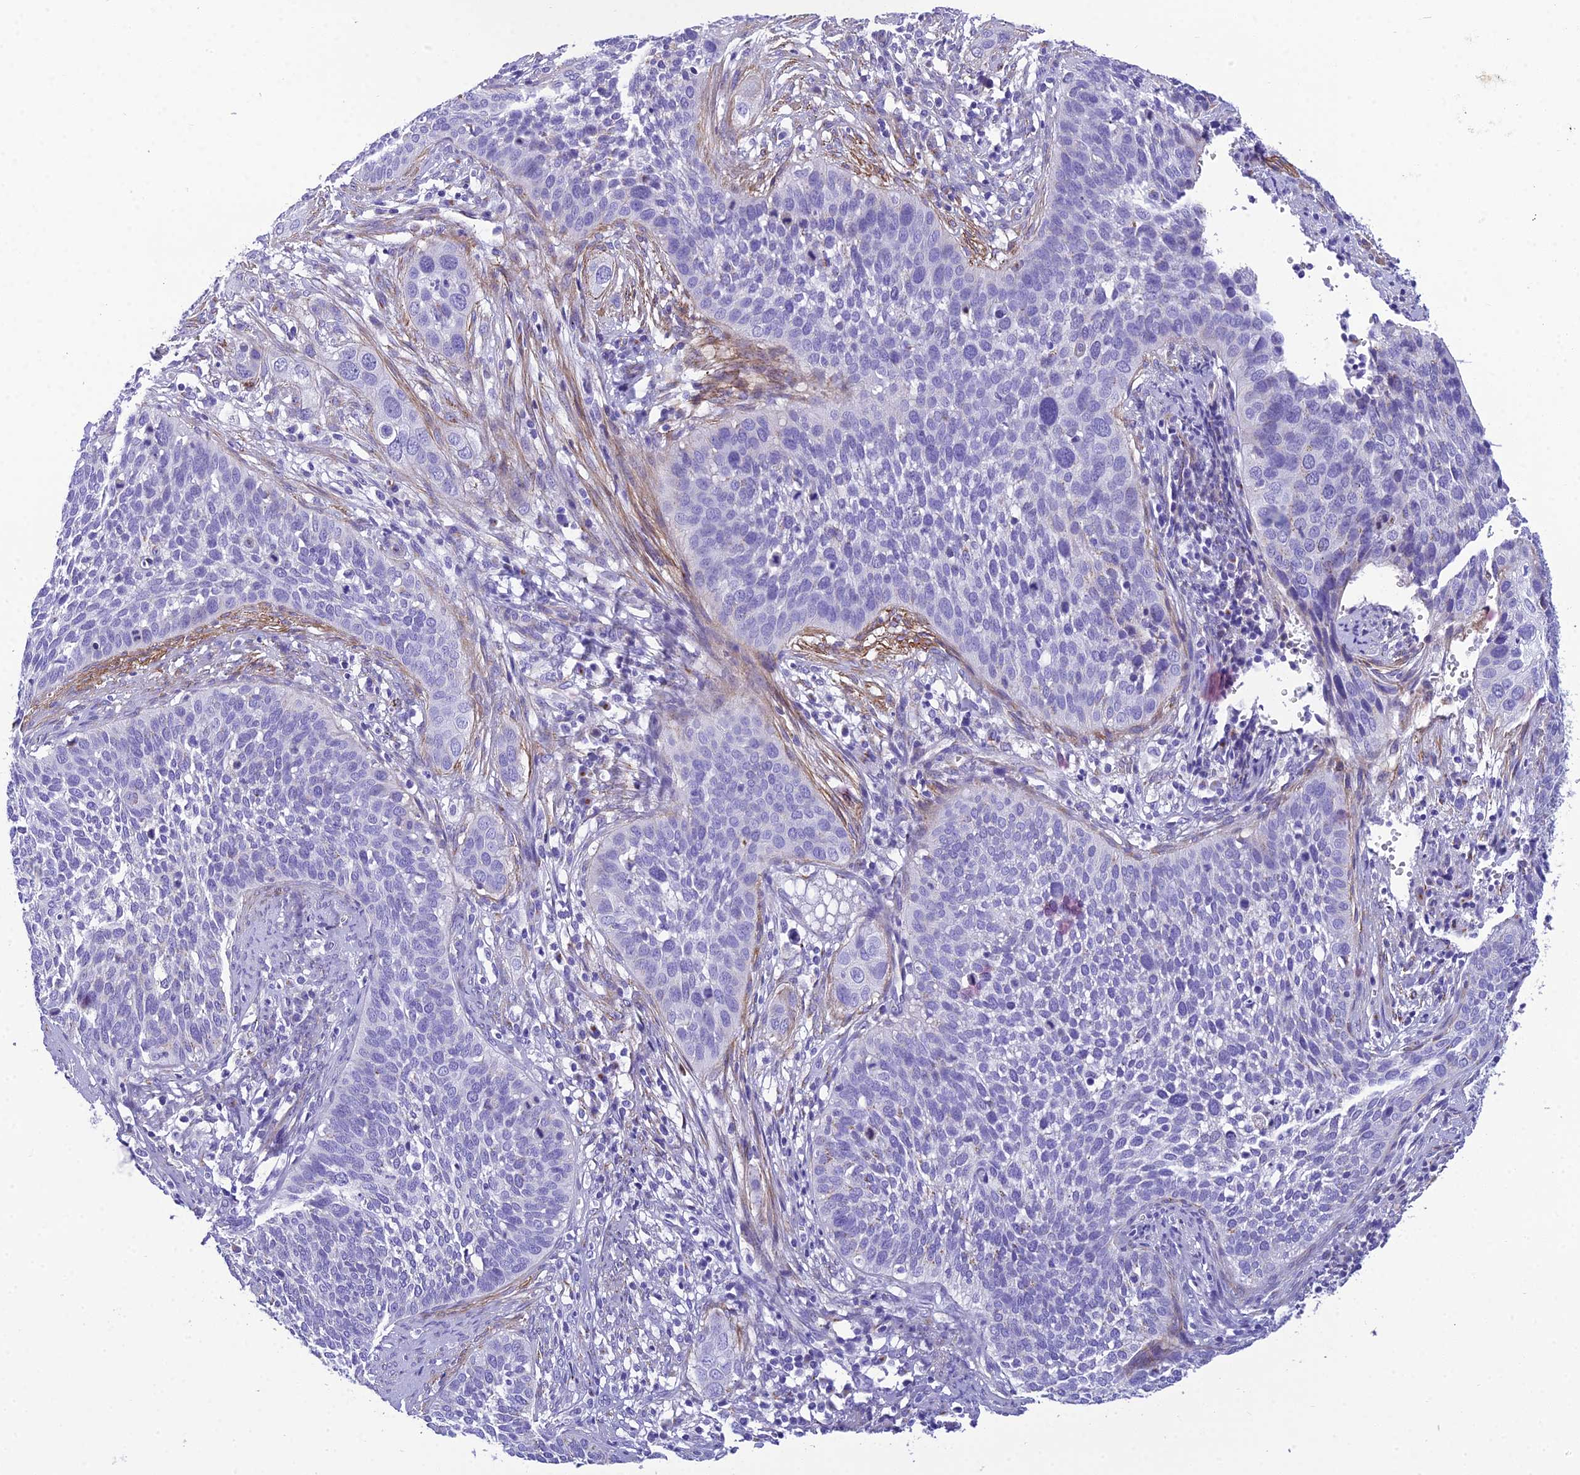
{"staining": {"intensity": "negative", "quantity": "none", "location": "none"}, "tissue": "cervical cancer", "cell_type": "Tumor cells", "image_type": "cancer", "snomed": [{"axis": "morphology", "description": "Squamous cell carcinoma, NOS"}, {"axis": "topography", "description": "Cervix"}], "caption": "Immunohistochemical staining of cervical cancer (squamous cell carcinoma) reveals no significant expression in tumor cells.", "gene": "GFRA1", "patient": {"sex": "female", "age": 34}}